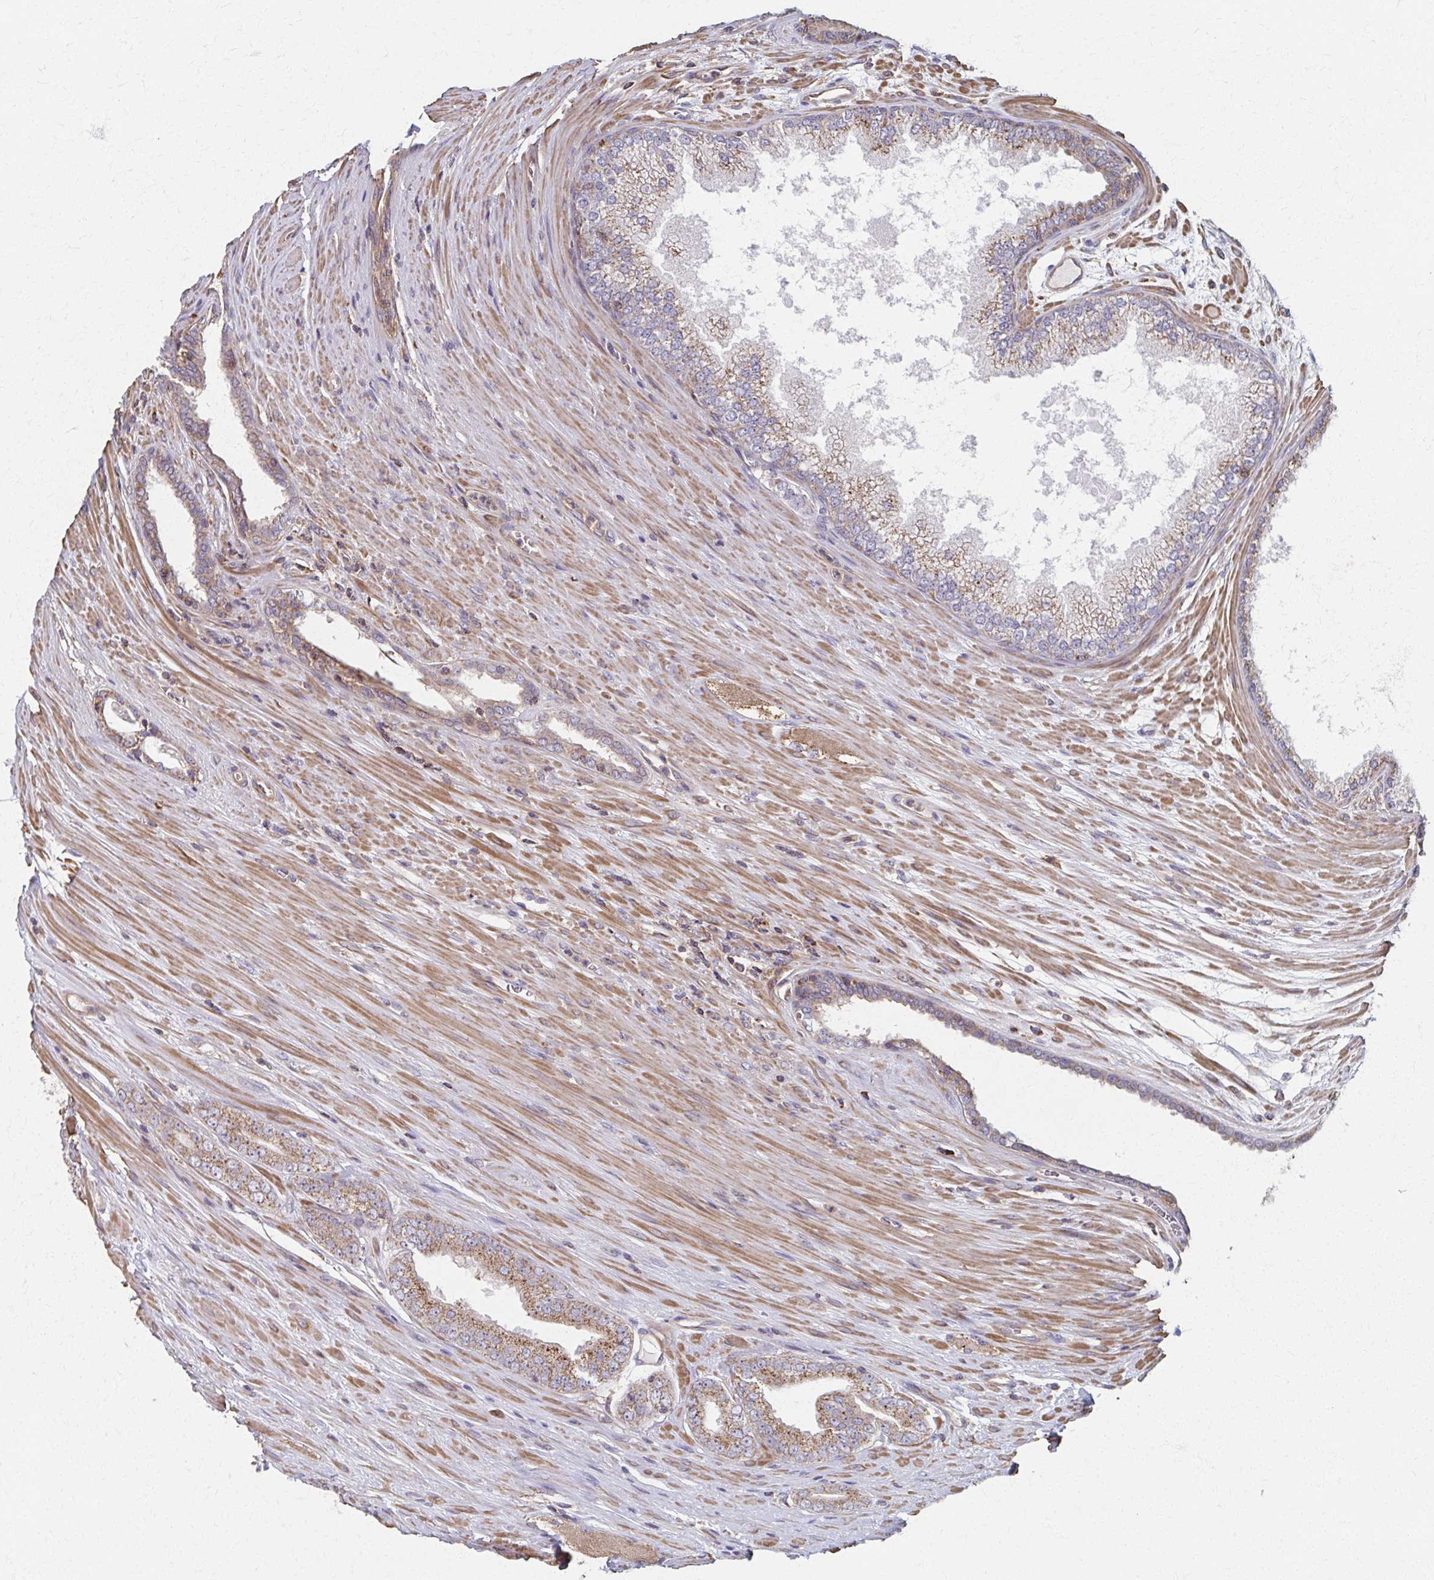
{"staining": {"intensity": "moderate", "quantity": ">75%", "location": "cytoplasmic/membranous"}, "tissue": "prostate cancer", "cell_type": "Tumor cells", "image_type": "cancer", "snomed": [{"axis": "morphology", "description": "Adenocarcinoma, Low grade"}, {"axis": "topography", "description": "Prostate"}], "caption": "Immunohistochemical staining of prostate cancer (adenocarcinoma (low-grade)) demonstrates medium levels of moderate cytoplasmic/membranous protein expression in about >75% of tumor cells.", "gene": "KLHL34", "patient": {"sex": "male", "age": 67}}